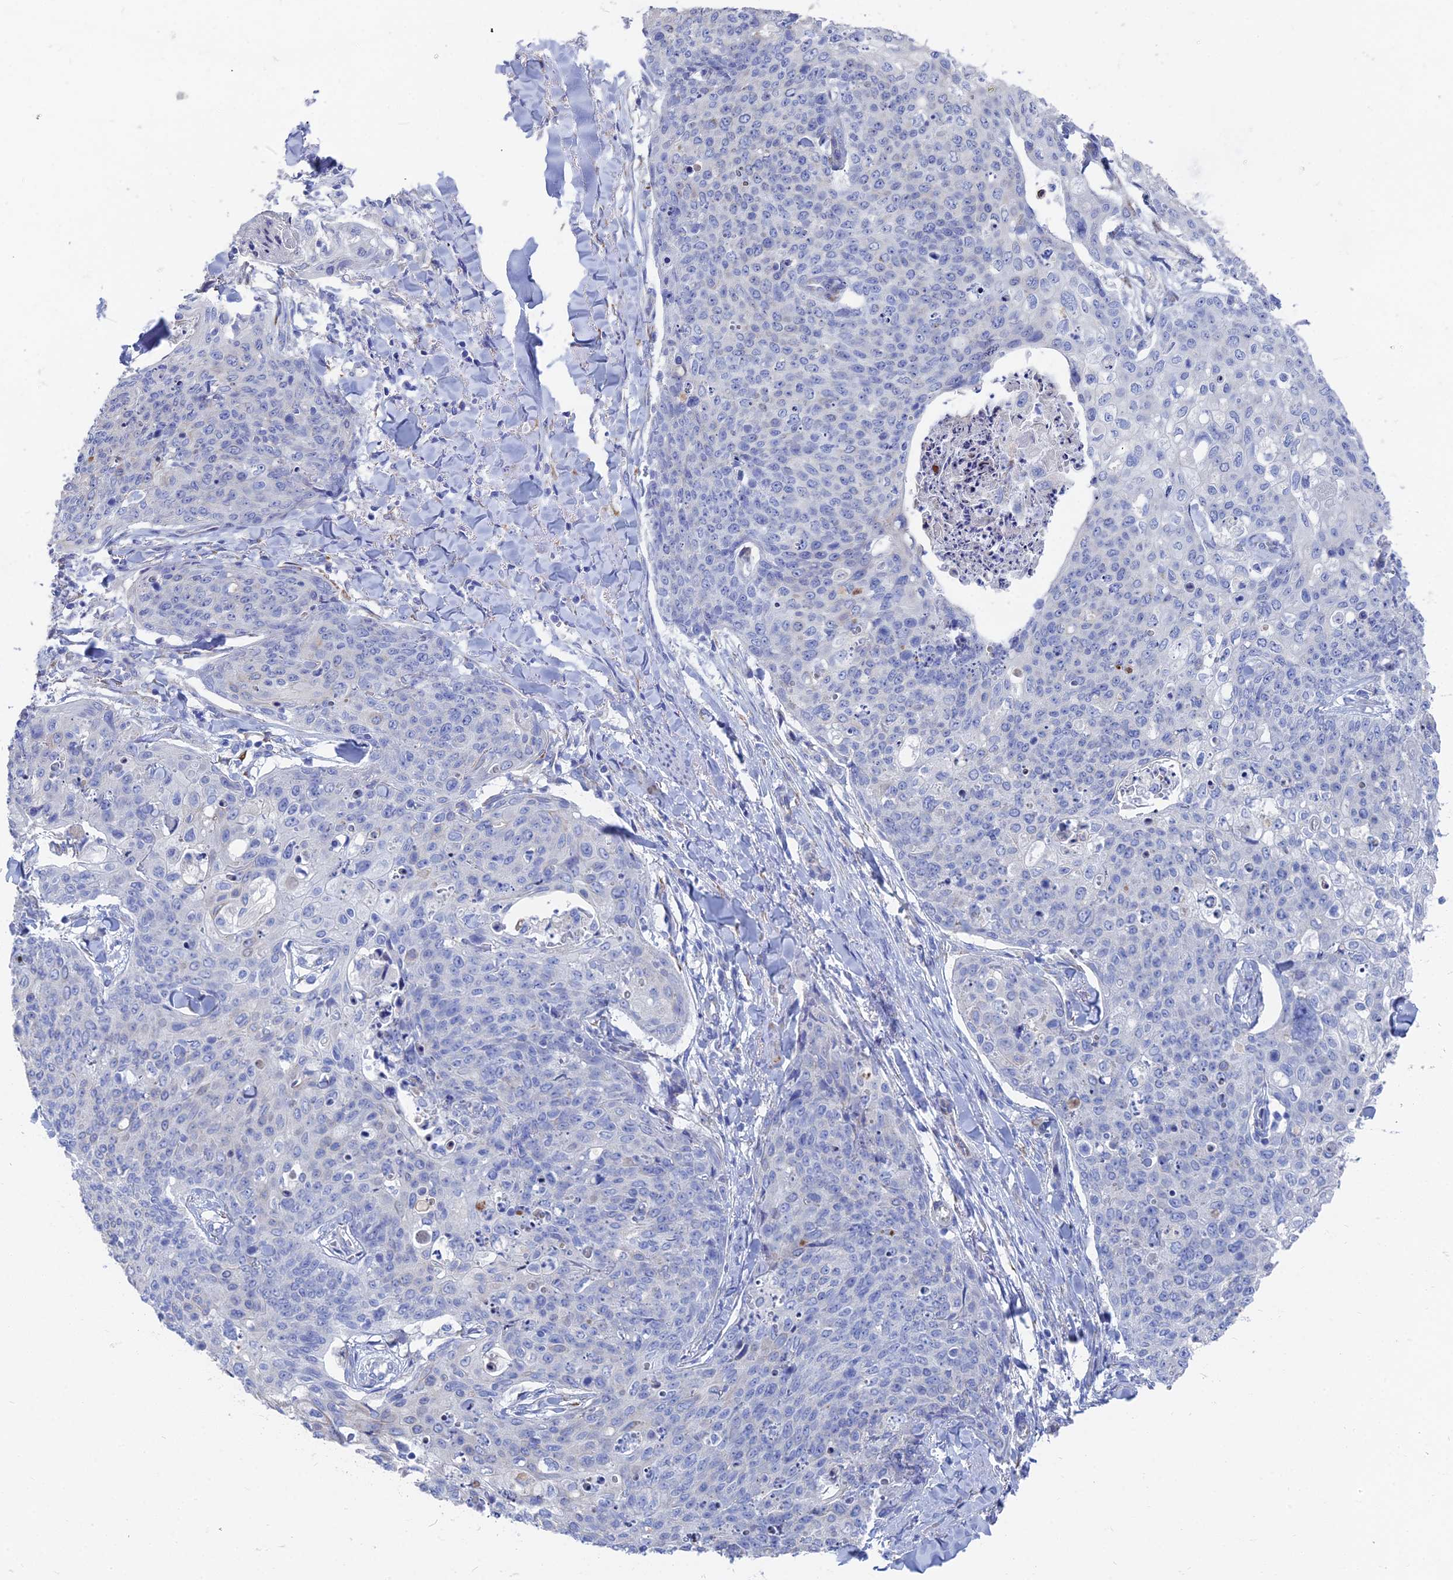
{"staining": {"intensity": "negative", "quantity": "none", "location": "none"}, "tissue": "skin cancer", "cell_type": "Tumor cells", "image_type": "cancer", "snomed": [{"axis": "morphology", "description": "Squamous cell carcinoma, NOS"}, {"axis": "topography", "description": "Skin"}, {"axis": "topography", "description": "Vulva"}], "caption": "High magnification brightfield microscopy of skin cancer stained with DAB (3,3'-diaminobenzidine) (brown) and counterstained with hematoxylin (blue): tumor cells show no significant positivity. The staining is performed using DAB (3,3'-diaminobenzidine) brown chromogen with nuclei counter-stained in using hematoxylin.", "gene": "TNNT3", "patient": {"sex": "female", "age": 85}}